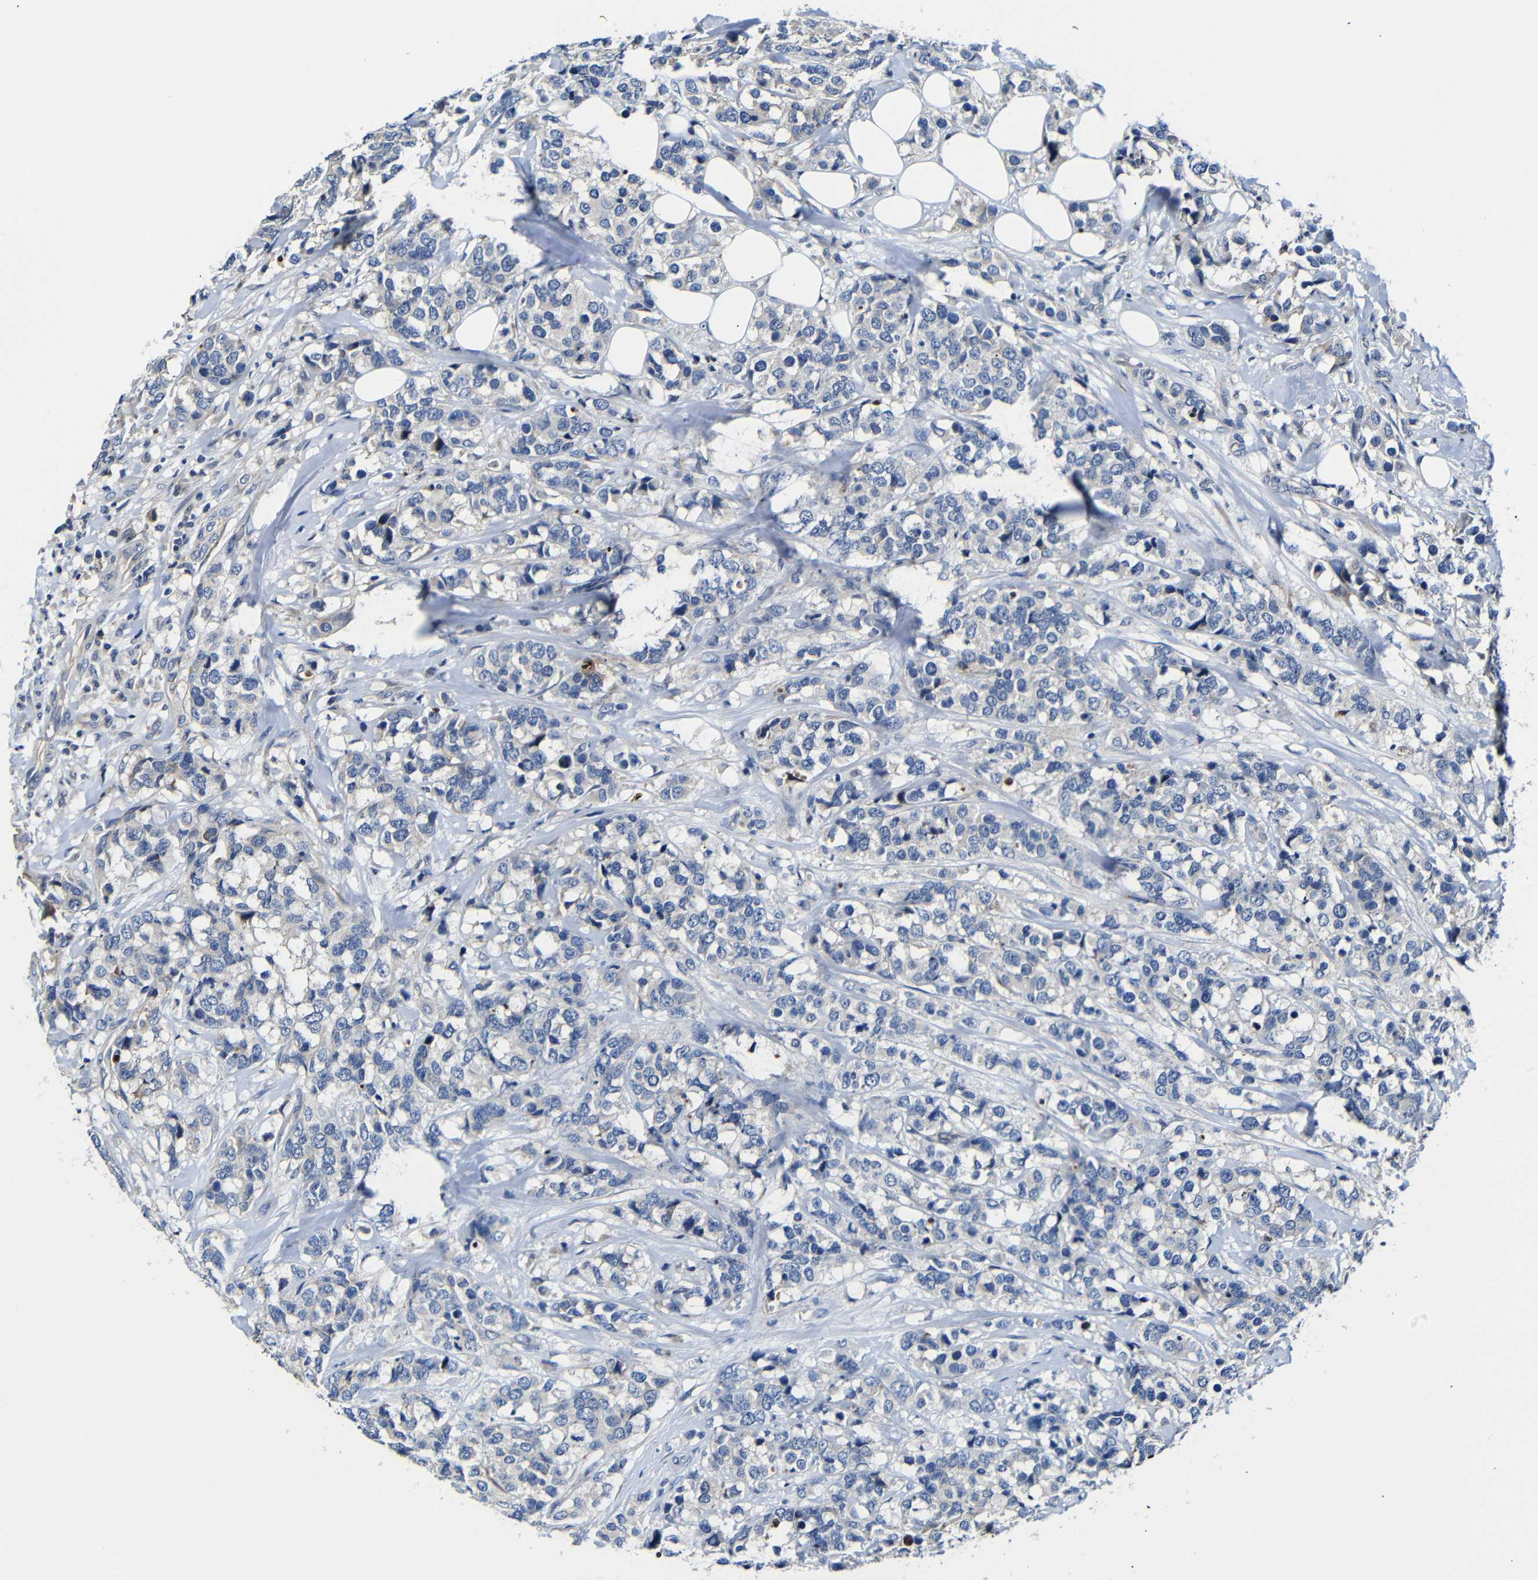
{"staining": {"intensity": "negative", "quantity": "none", "location": "none"}, "tissue": "breast cancer", "cell_type": "Tumor cells", "image_type": "cancer", "snomed": [{"axis": "morphology", "description": "Lobular carcinoma"}, {"axis": "topography", "description": "Breast"}], "caption": "An IHC histopathology image of lobular carcinoma (breast) is shown. There is no staining in tumor cells of lobular carcinoma (breast).", "gene": "AFDN", "patient": {"sex": "female", "age": 59}}